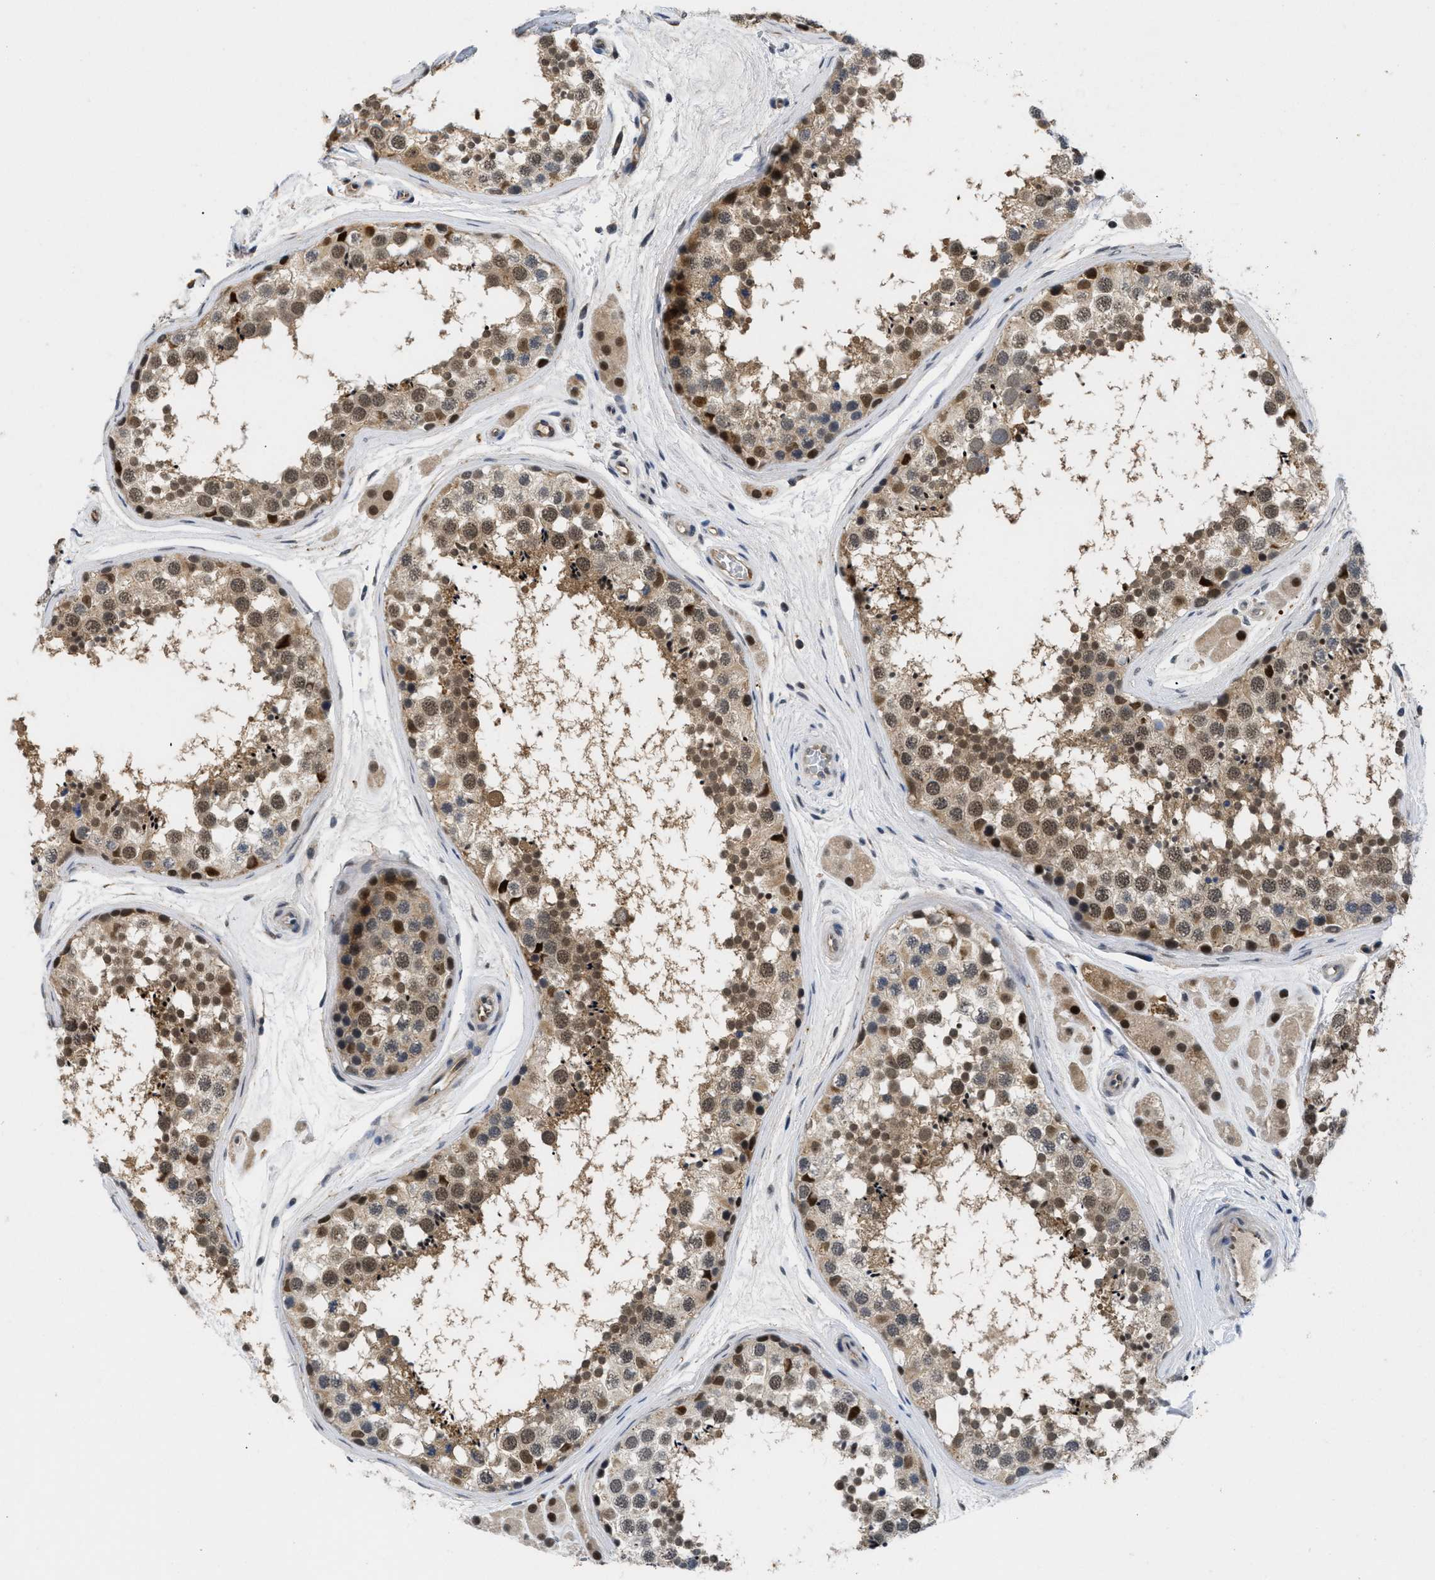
{"staining": {"intensity": "moderate", "quantity": ">75%", "location": "cytoplasmic/membranous,nuclear"}, "tissue": "testis", "cell_type": "Cells in seminiferous ducts", "image_type": "normal", "snomed": [{"axis": "morphology", "description": "Normal tissue, NOS"}, {"axis": "topography", "description": "Testis"}], "caption": "This image reveals unremarkable testis stained with IHC to label a protein in brown. The cytoplasmic/membranous,nuclear of cells in seminiferous ducts show moderate positivity for the protein. Nuclei are counter-stained blue.", "gene": "SLC29A2", "patient": {"sex": "male", "age": 56}}